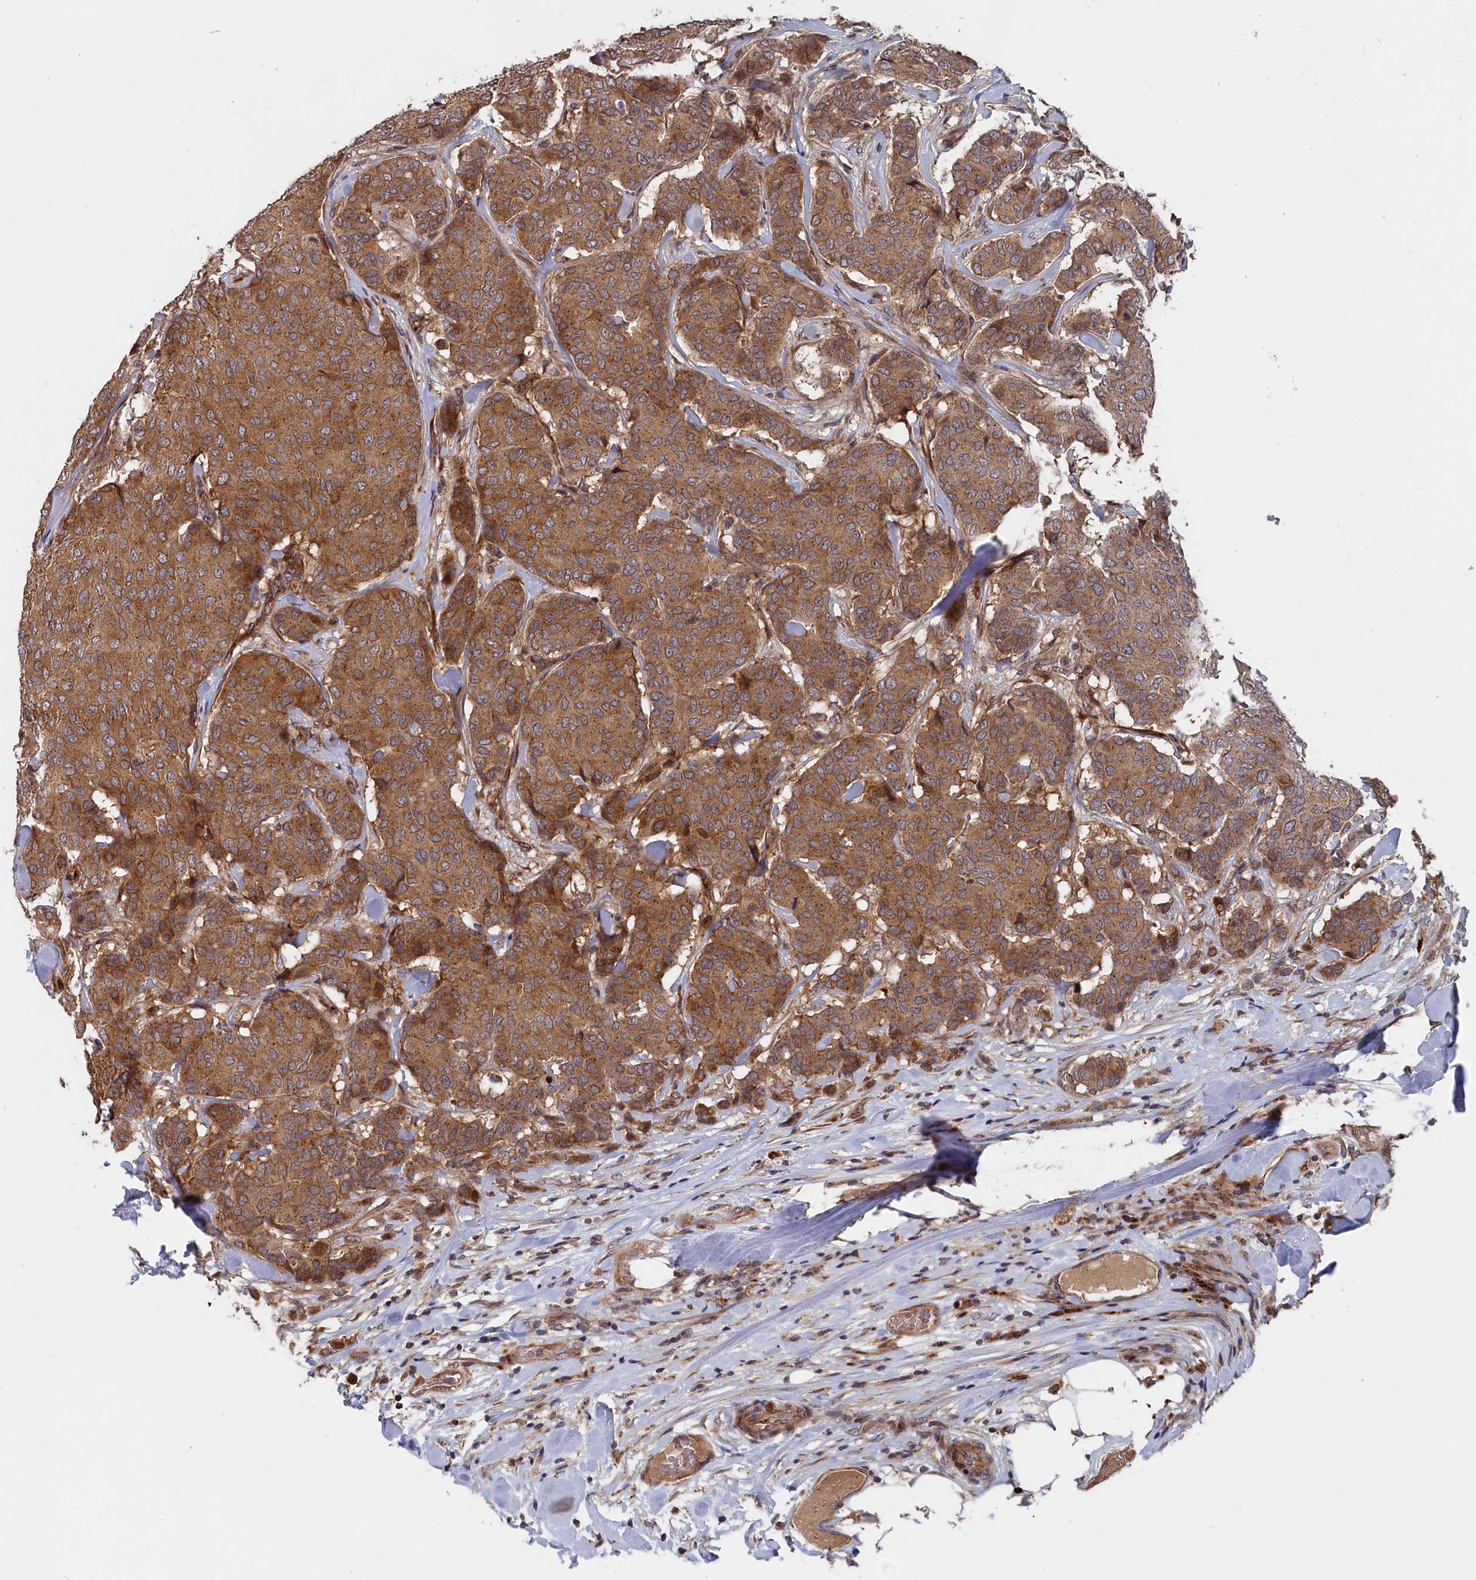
{"staining": {"intensity": "moderate", "quantity": ">75%", "location": "cytoplasmic/membranous"}, "tissue": "breast cancer", "cell_type": "Tumor cells", "image_type": "cancer", "snomed": [{"axis": "morphology", "description": "Duct carcinoma"}, {"axis": "topography", "description": "Breast"}], "caption": "Human breast cancer stained with a protein marker demonstrates moderate staining in tumor cells.", "gene": "TRAPPC2L", "patient": {"sex": "female", "age": 75}}